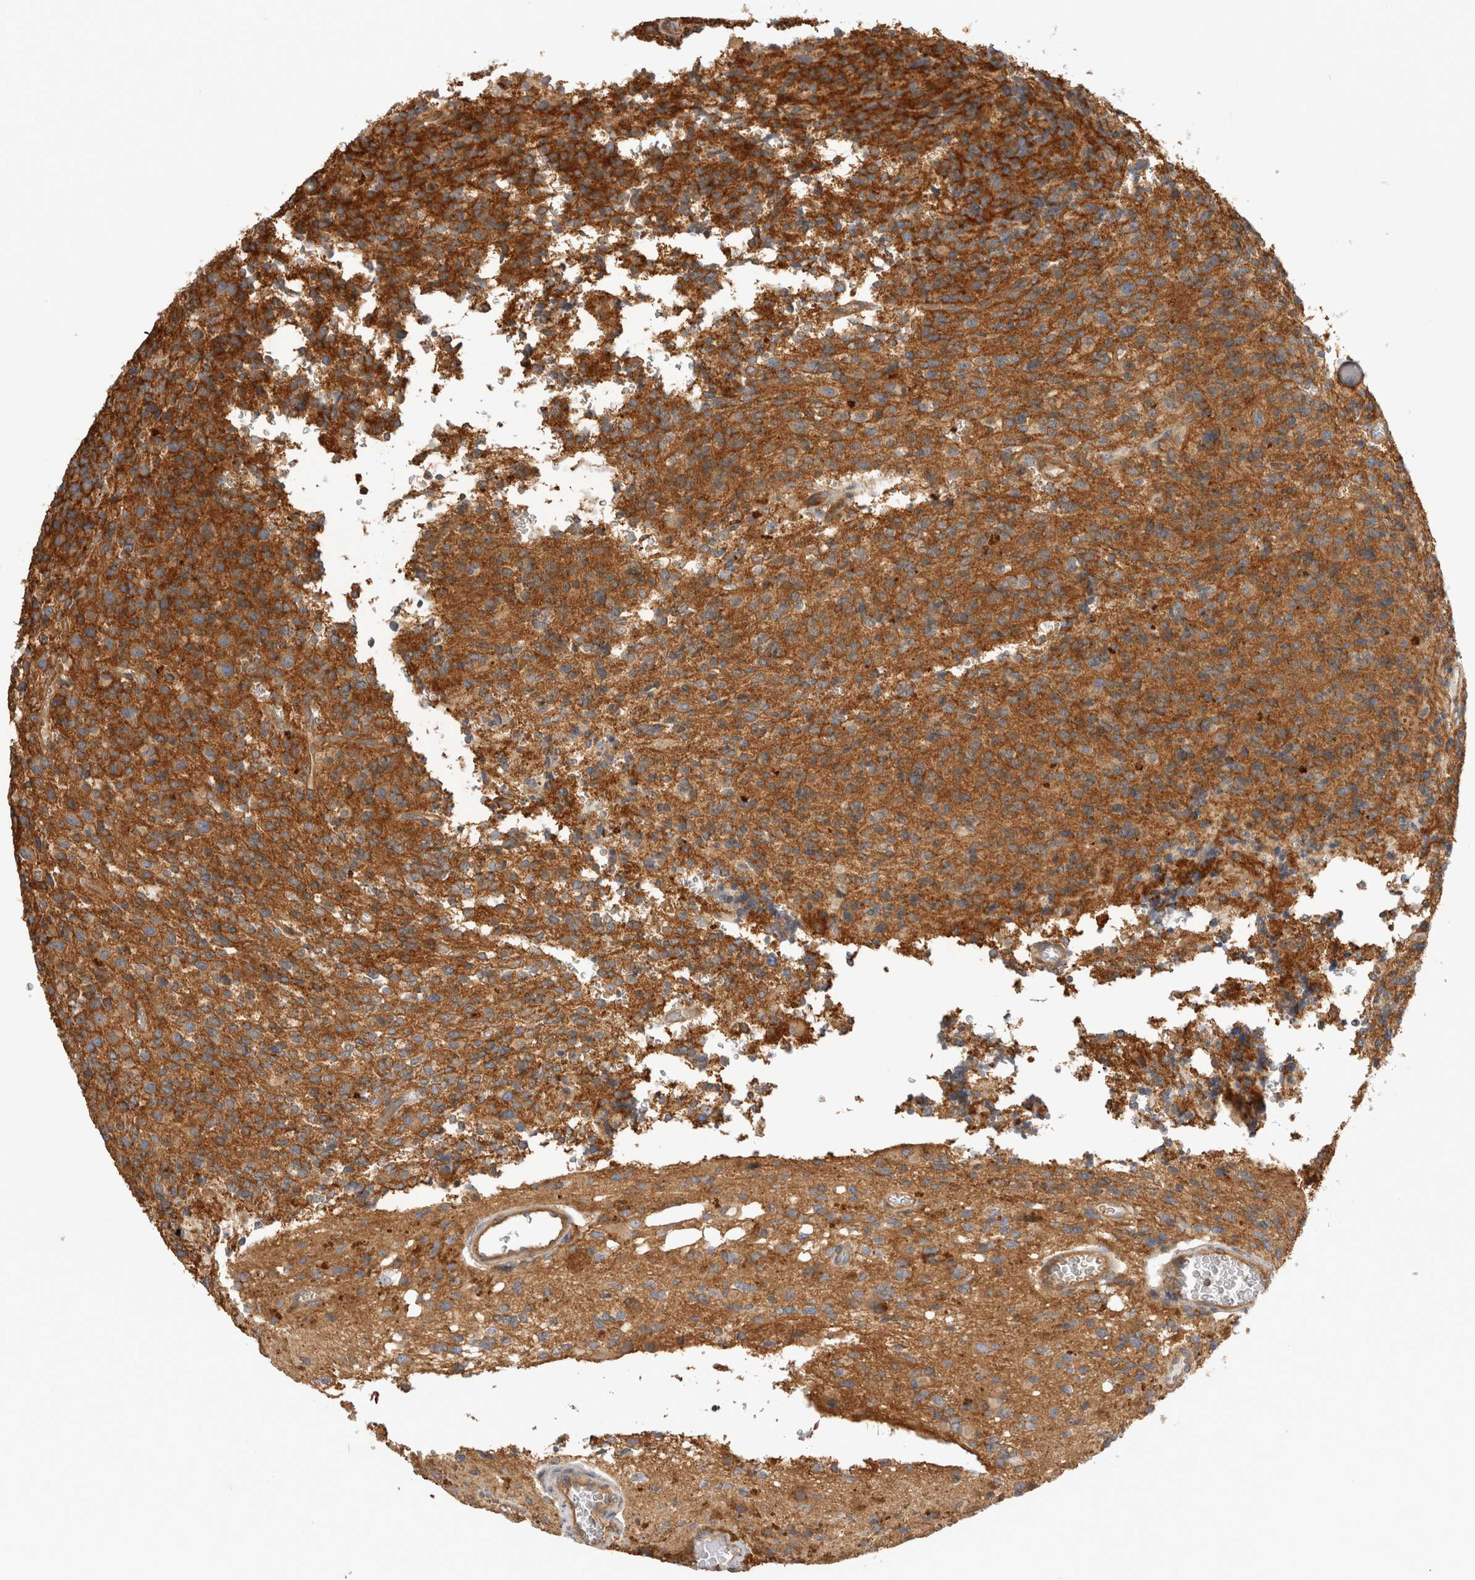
{"staining": {"intensity": "moderate", "quantity": ">75%", "location": "cytoplasmic/membranous"}, "tissue": "glioma", "cell_type": "Tumor cells", "image_type": "cancer", "snomed": [{"axis": "morphology", "description": "Glioma, malignant, High grade"}, {"axis": "topography", "description": "Brain"}], "caption": "This is an image of immunohistochemistry staining of malignant glioma (high-grade), which shows moderate positivity in the cytoplasmic/membranous of tumor cells.", "gene": "CHMP6", "patient": {"sex": "male", "age": 34}}